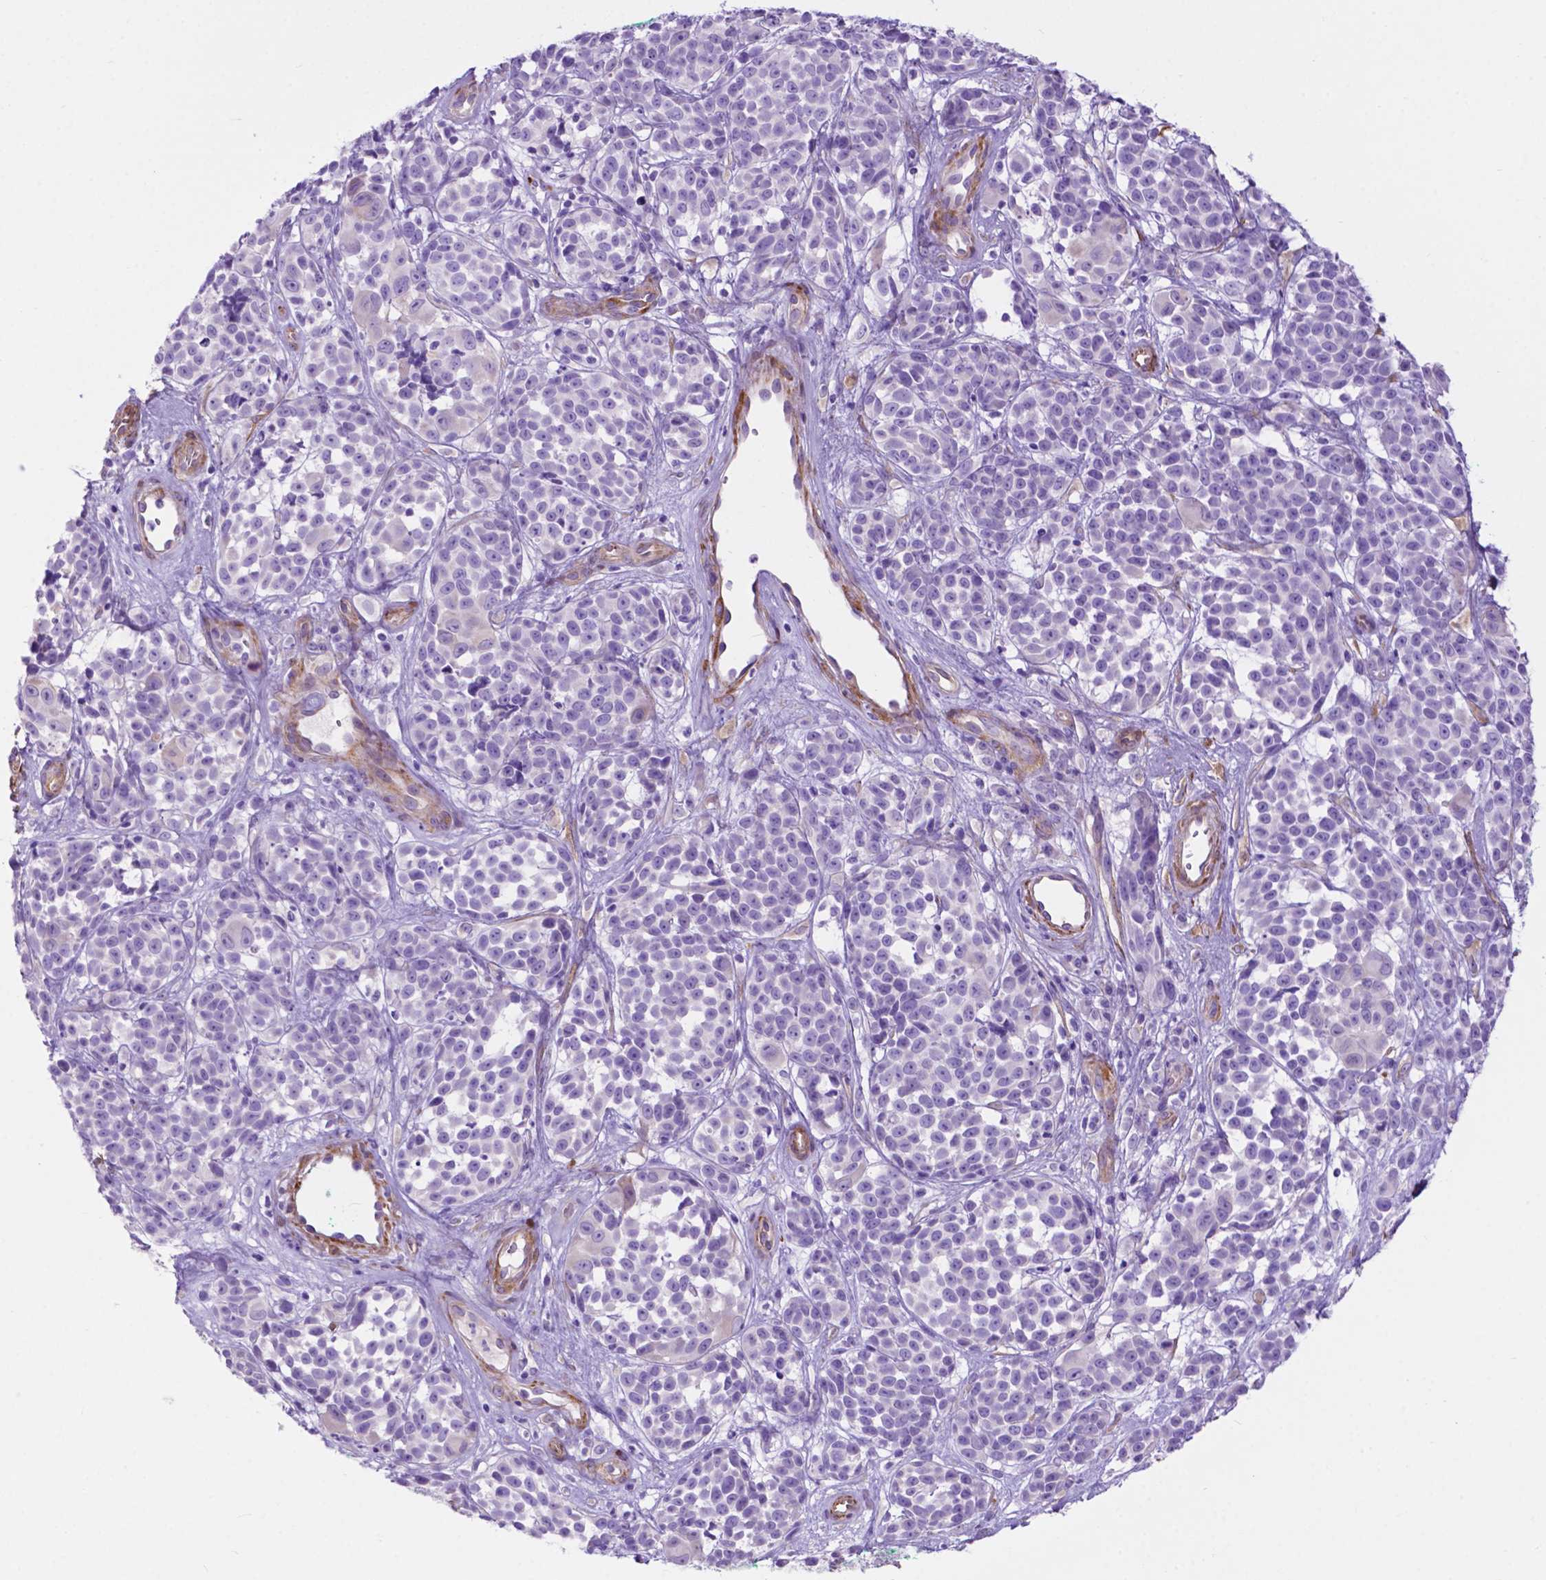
{"staining": {"intensity": "negative", "quantity": "none", "location": "none"}, "tissue": "melanoma", "cell_type": "Tumor cells", "image_type": "cancer", "snomed": [{"axis": "morphology", "description": "Malignant melanoma, NOS"}, {"axis": "topography", "description": "Skin"}], "caption": "Photomicrograph shows no protein expression in tumor cells of malignant melanoma tissue.", "gene": "PCDHA12", "patient": {"sex": "female", "age": 88}}